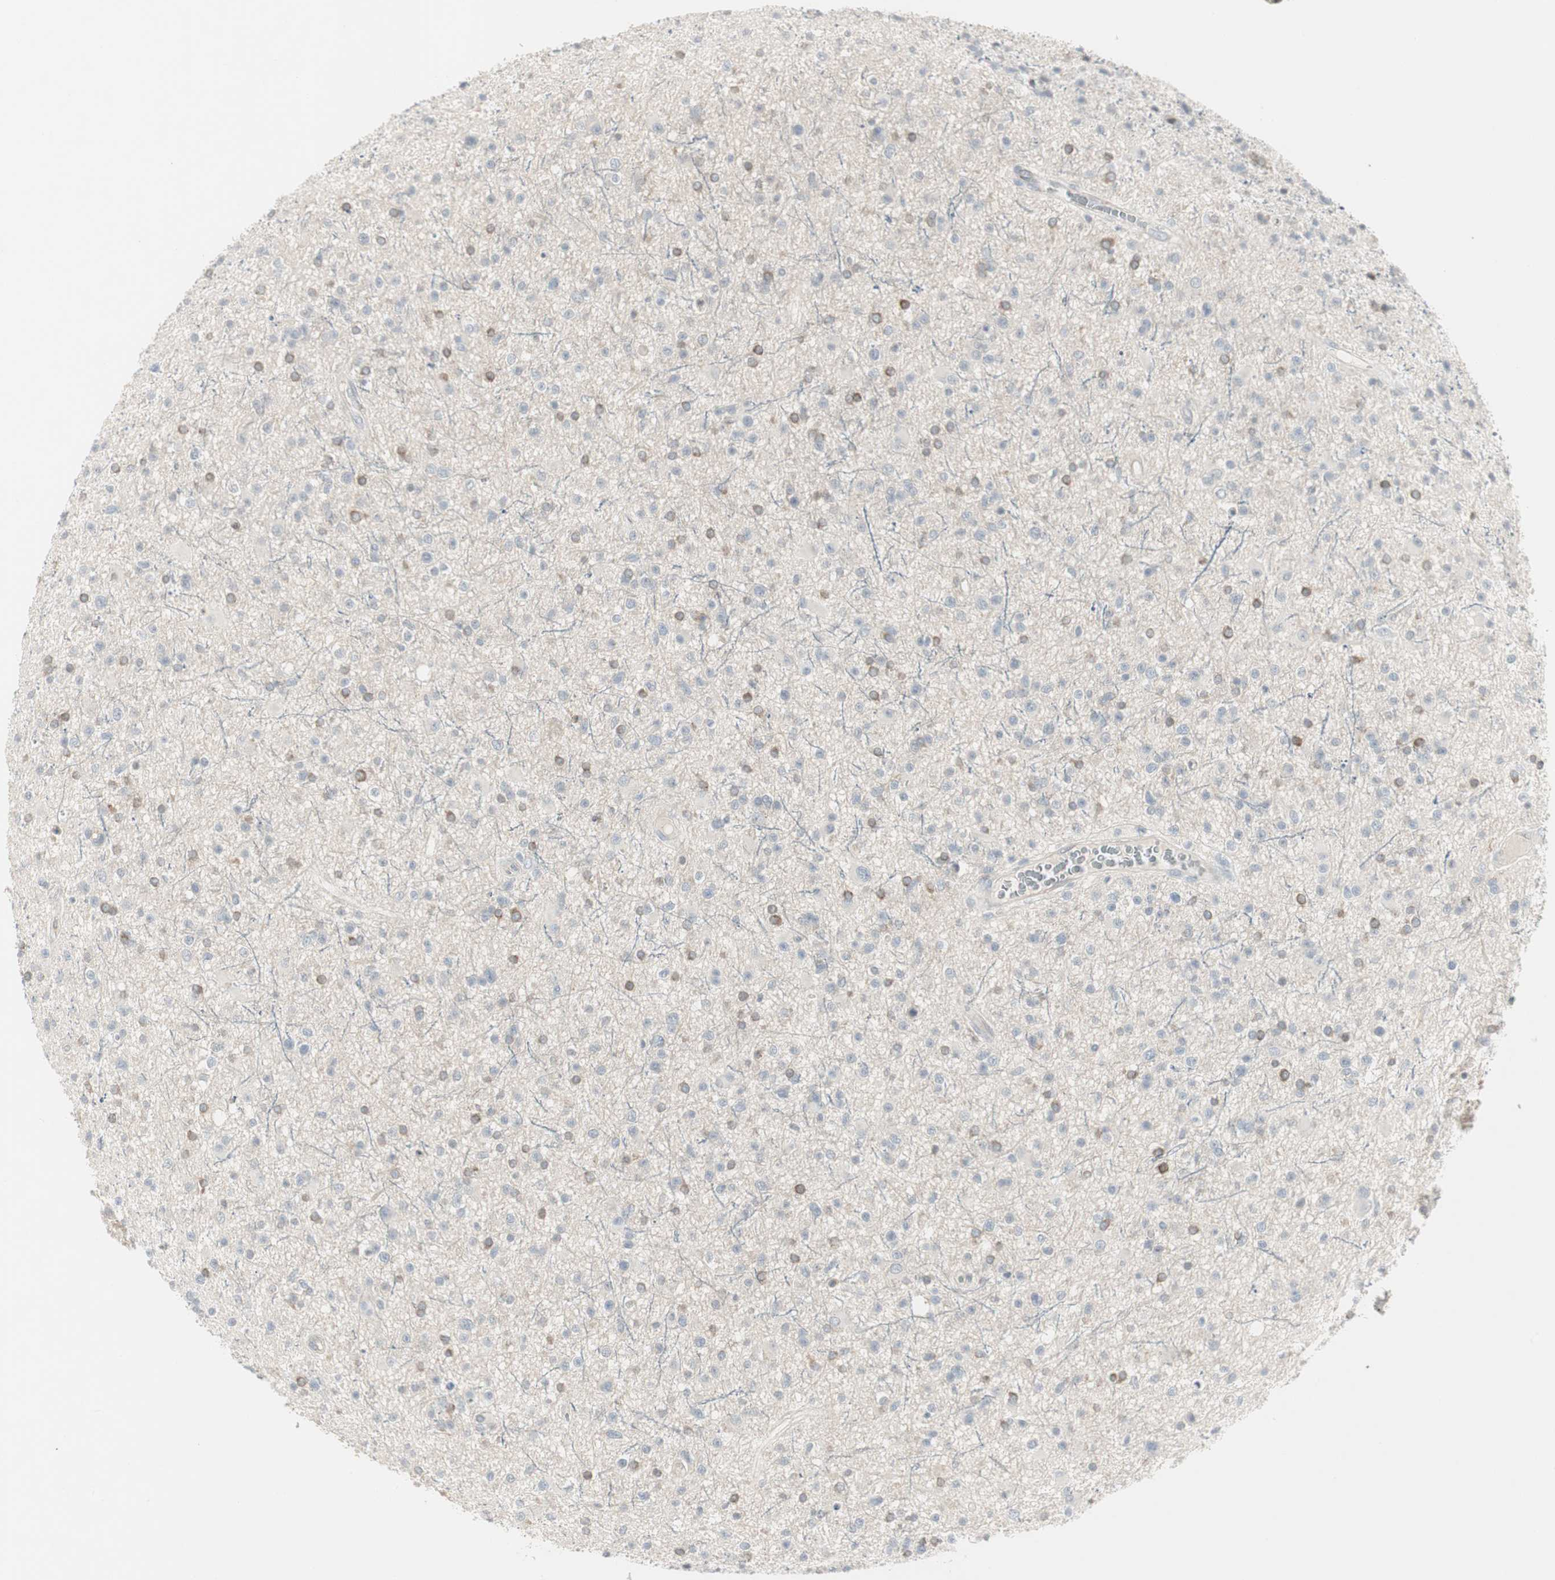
{"staining": {"intensity": "moderate", "quantity": "<25%", "location": "cytoplasmic/membranous"}, "tissue": "glioma", "cell_type": "Tumor cells", "image_type": "cancer", "snomed": [{"axis": "morphology", "description": "Glioma, malignant, High grade"}, {"axis": "topography", "description": "Brain"}], "caption": "This micrograph displays glioma stained with immunohistochemistry to label a protein in brown. The cytoplasmic/membranous of tumor cells show moderate positivity for the protein. Nuclei are counter-stained blue.", "gene": "MAP4K4", "patient": {"sex": "male", "age": 33}}